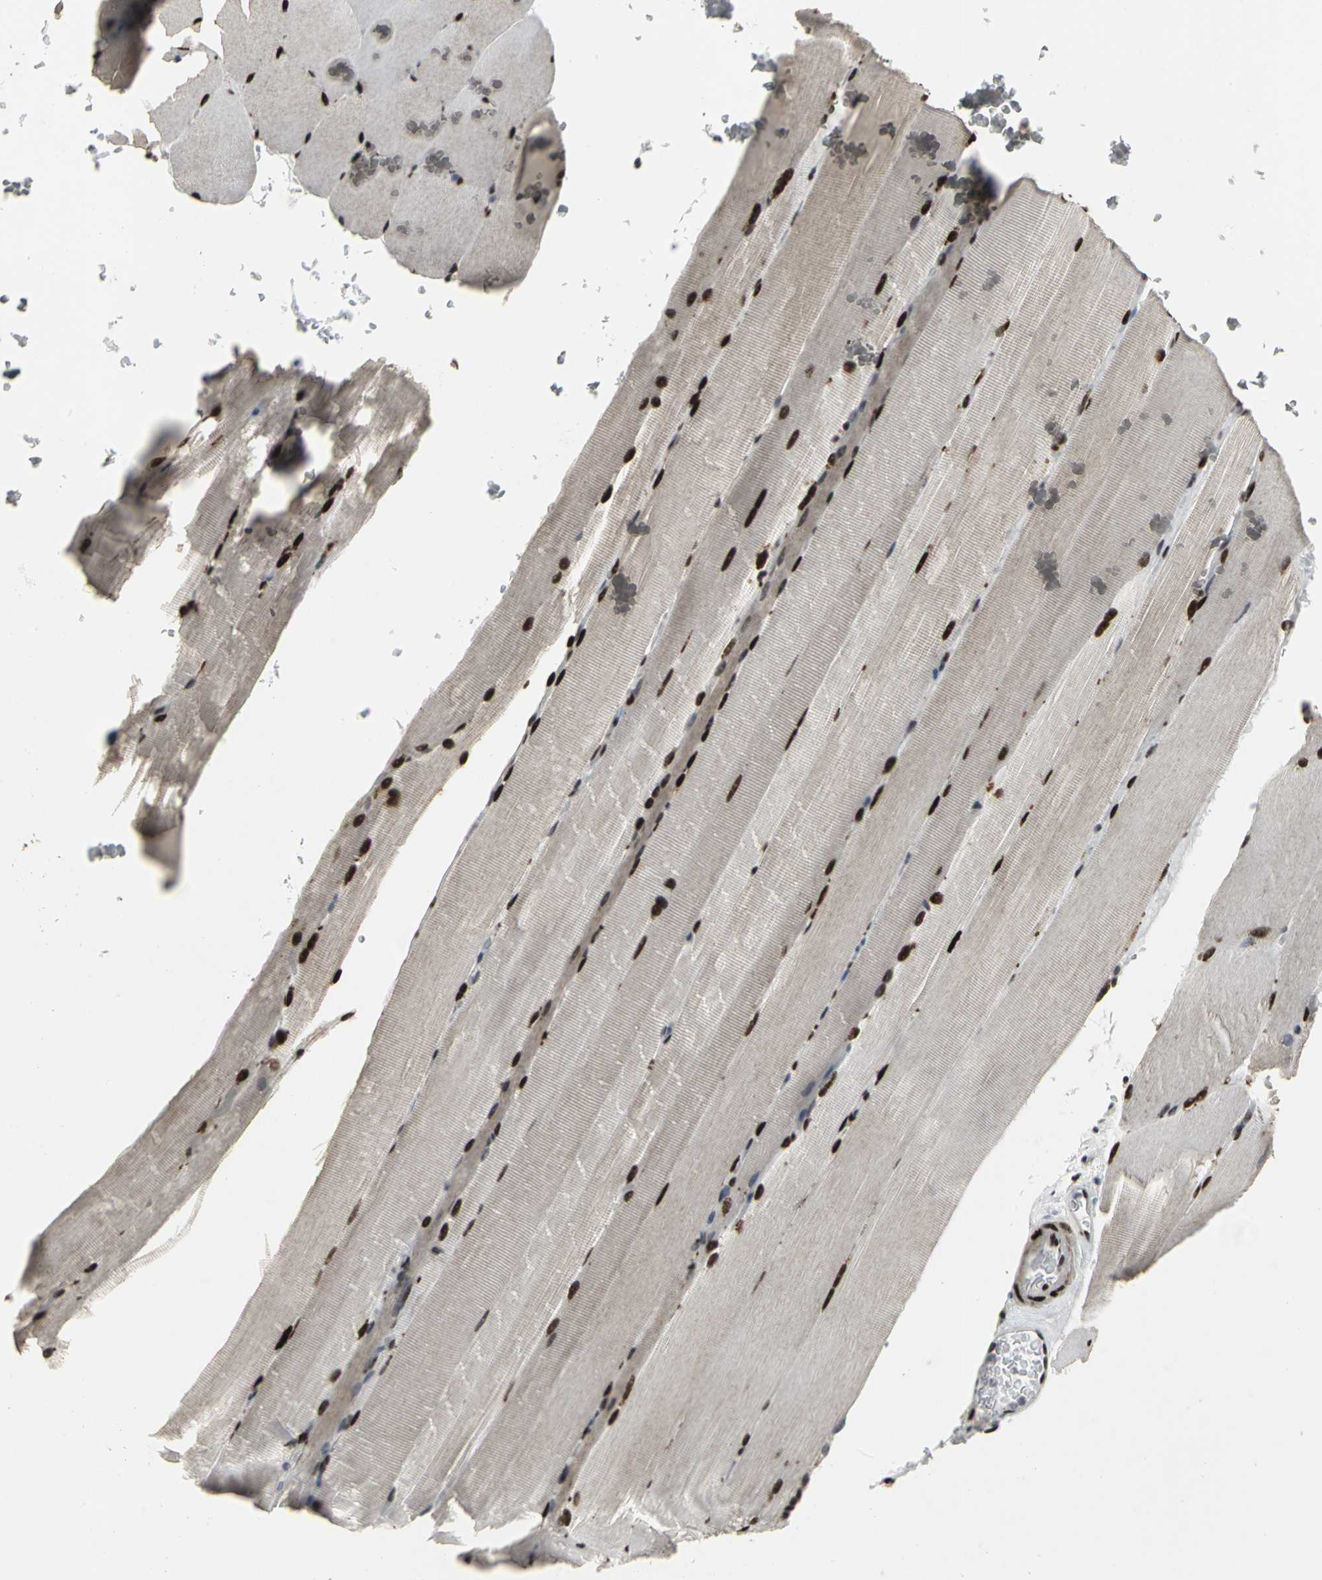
{"staining": {"intensity": "strong", "quantity": ">75%", "location": "nuclear"}, "tissue": "skeletal muscle", "cell_type": "Myocytes", "image_type": "normal", "snomed": [{"axis": "morphology", "description": "Normal tissue, NOS"}, {"axis": "topography", "description": "Skeletal muscle"}, {"axis": "topography", "description": "Parathyroid gland"}], "caption": "Protein analysis of benign skeletal muscle shows strong nuclear expression in about >75% of myocytes. Nuclei are stained in blue.", "gene": "SRF", "patient": {"sex": "female", "age": 37}}